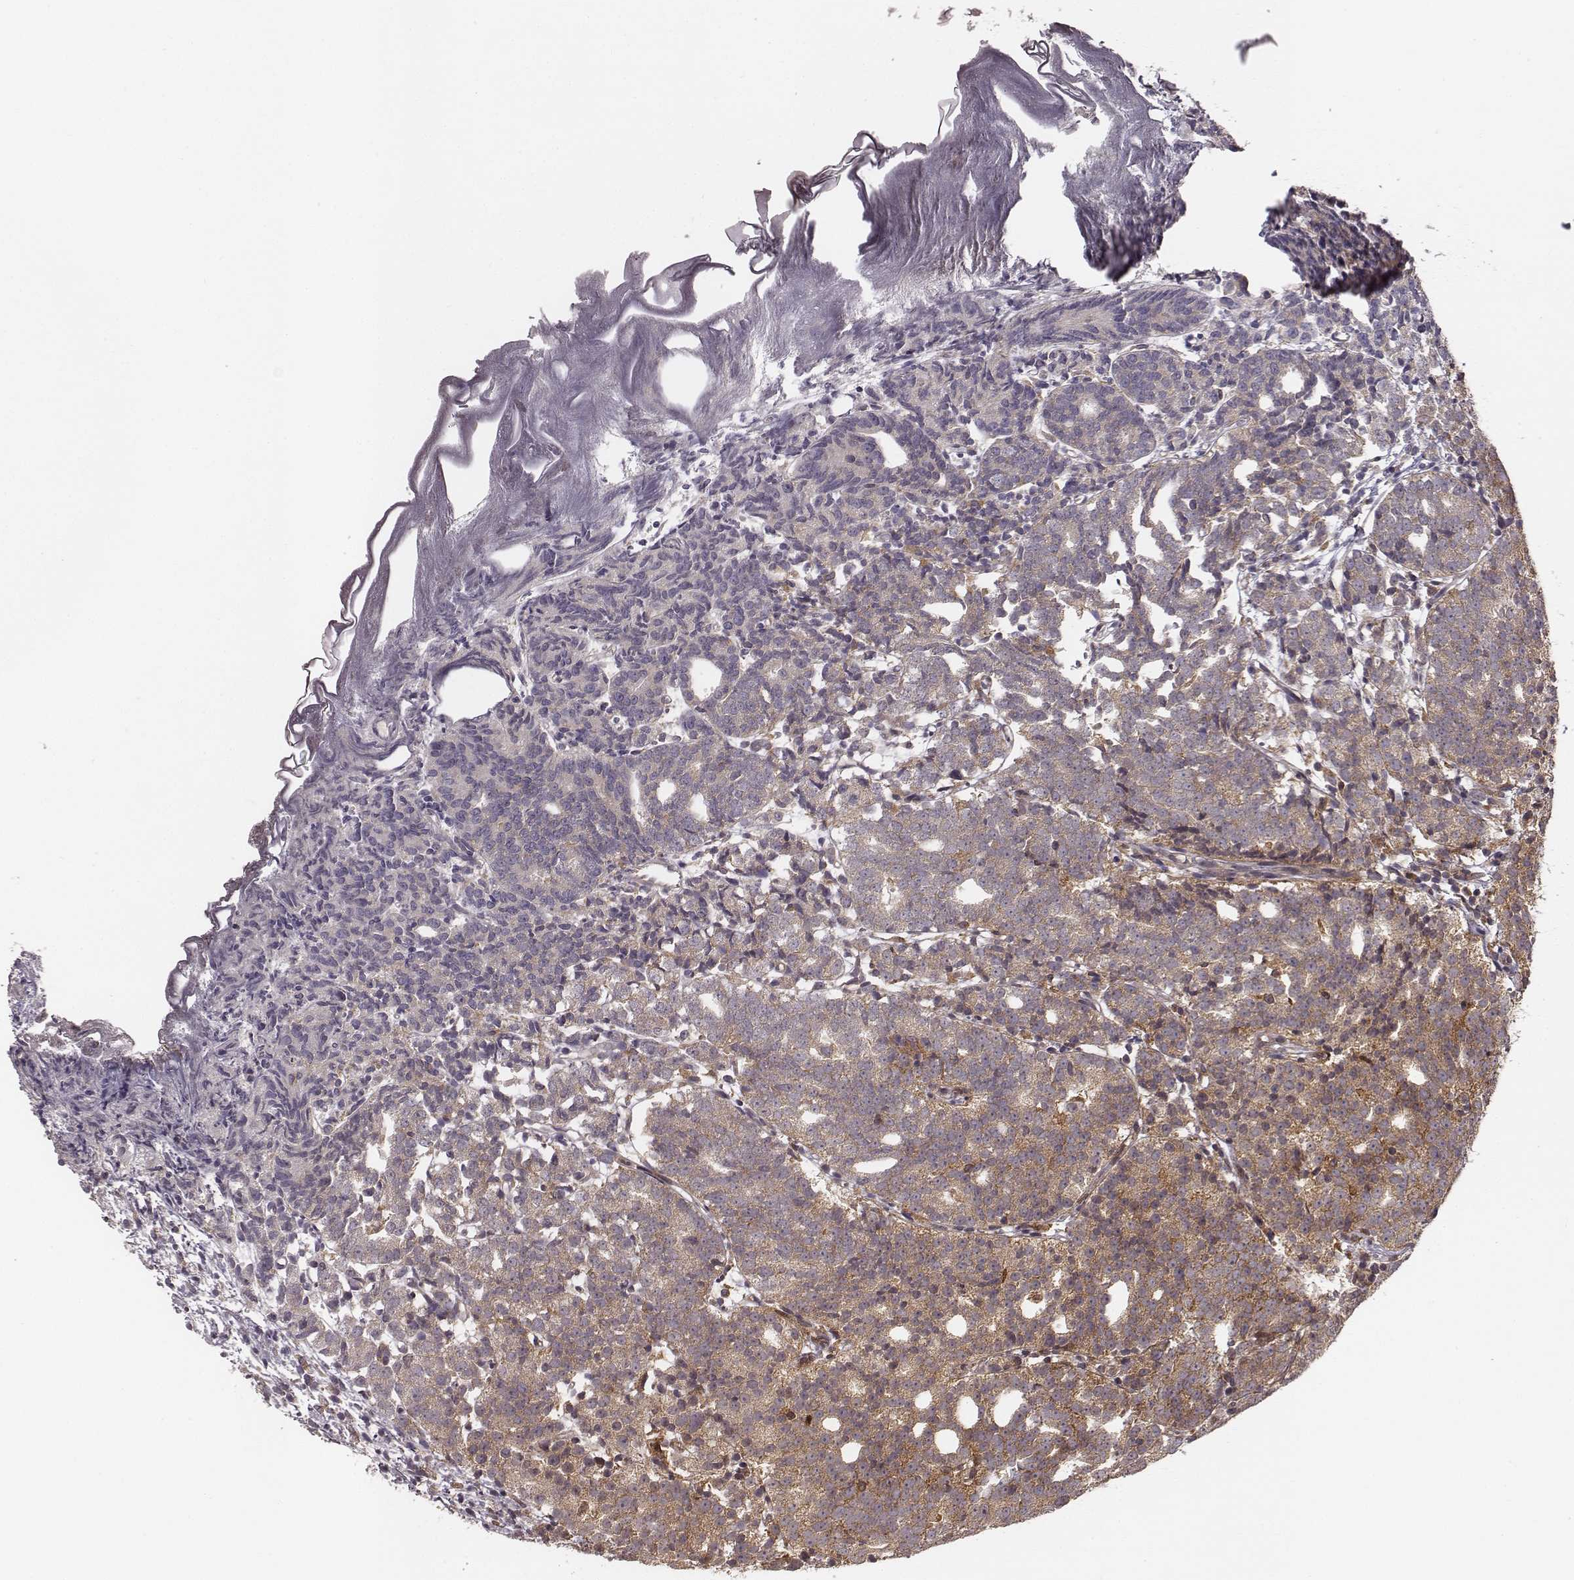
{"staining": {"intensity": "moderate", "quantity": ">75%", "location": "cytoplasmic/membranous"}, "tissue": "prostate cancer", "cell_type": "Tumor cells", "image_type": "cancer", "snomed": [{"axis": "morphology", "description": "Adenocarcinoma, High grade"}, {"axis": "topography", "description": "Prostate"}], "caption": "This photomicrograph exhibits IHC staining of human adenocarcinoma (high-grade) (prostate), with medium moderate cytoplasmic/membranous expression in about >75% of tumor cells.", "gene": "VPS26A", "patient": {"sex": "male", "age": 53}}